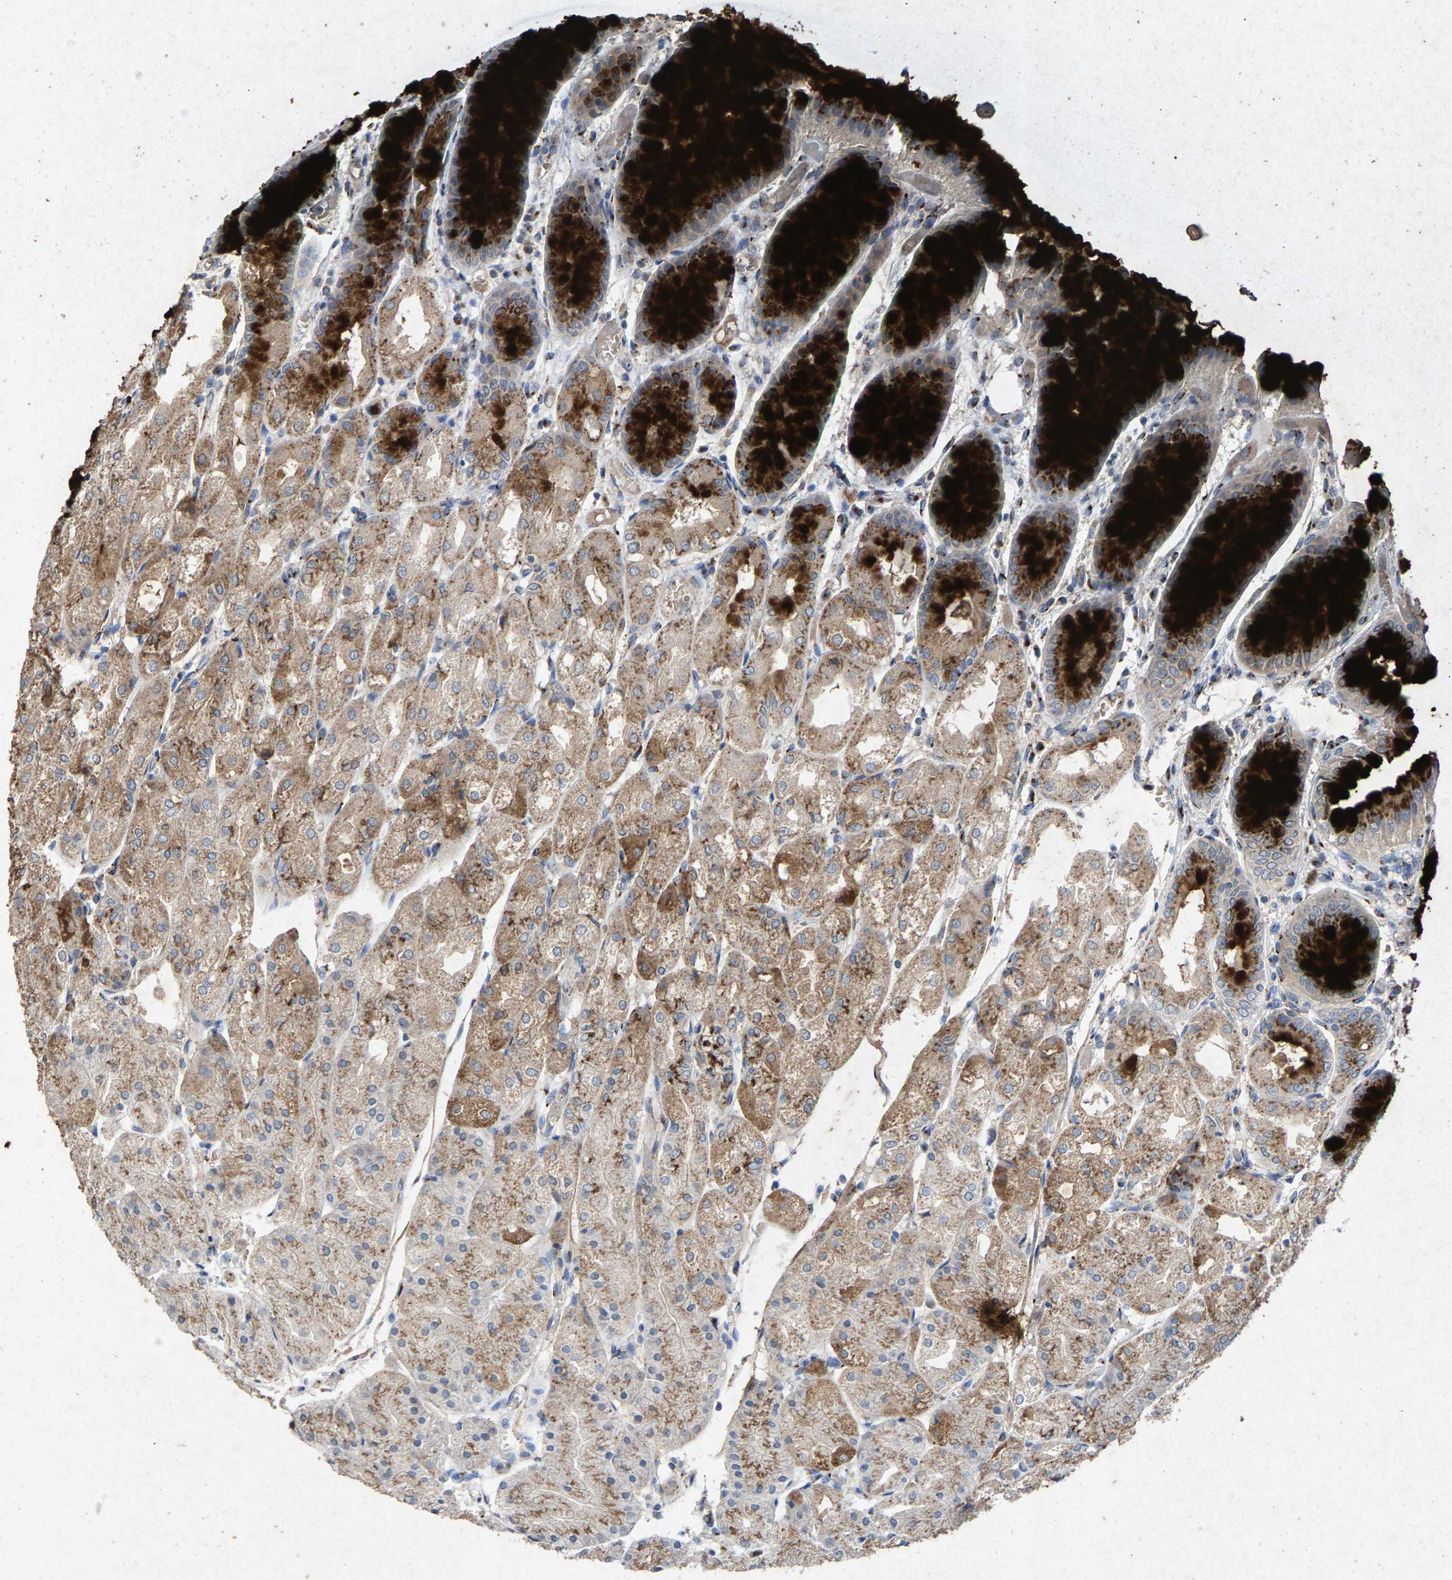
{"staining": {"intensity": "strong", "quantity": ">75%", "location": "cytoplasmic/membranous"}, "tissue": "stomach", "cell_type": "Glandular cells", "image_type": "normal", "snomed": [{"axis": "morphology", "description": "Normal tissue, NOS"}, {"axis": "topography", "description": "Stomach, upper"}], "caption": "DAB (3,3'-diaminobenzidine) immunohistochemical staining of normal human stomach displays strong cytoplasmic/membranous protein positivity in approximately >75% of glandular cells.", "gene": "MAN2A1", "patient": {"sex": "male", "age": 72}}